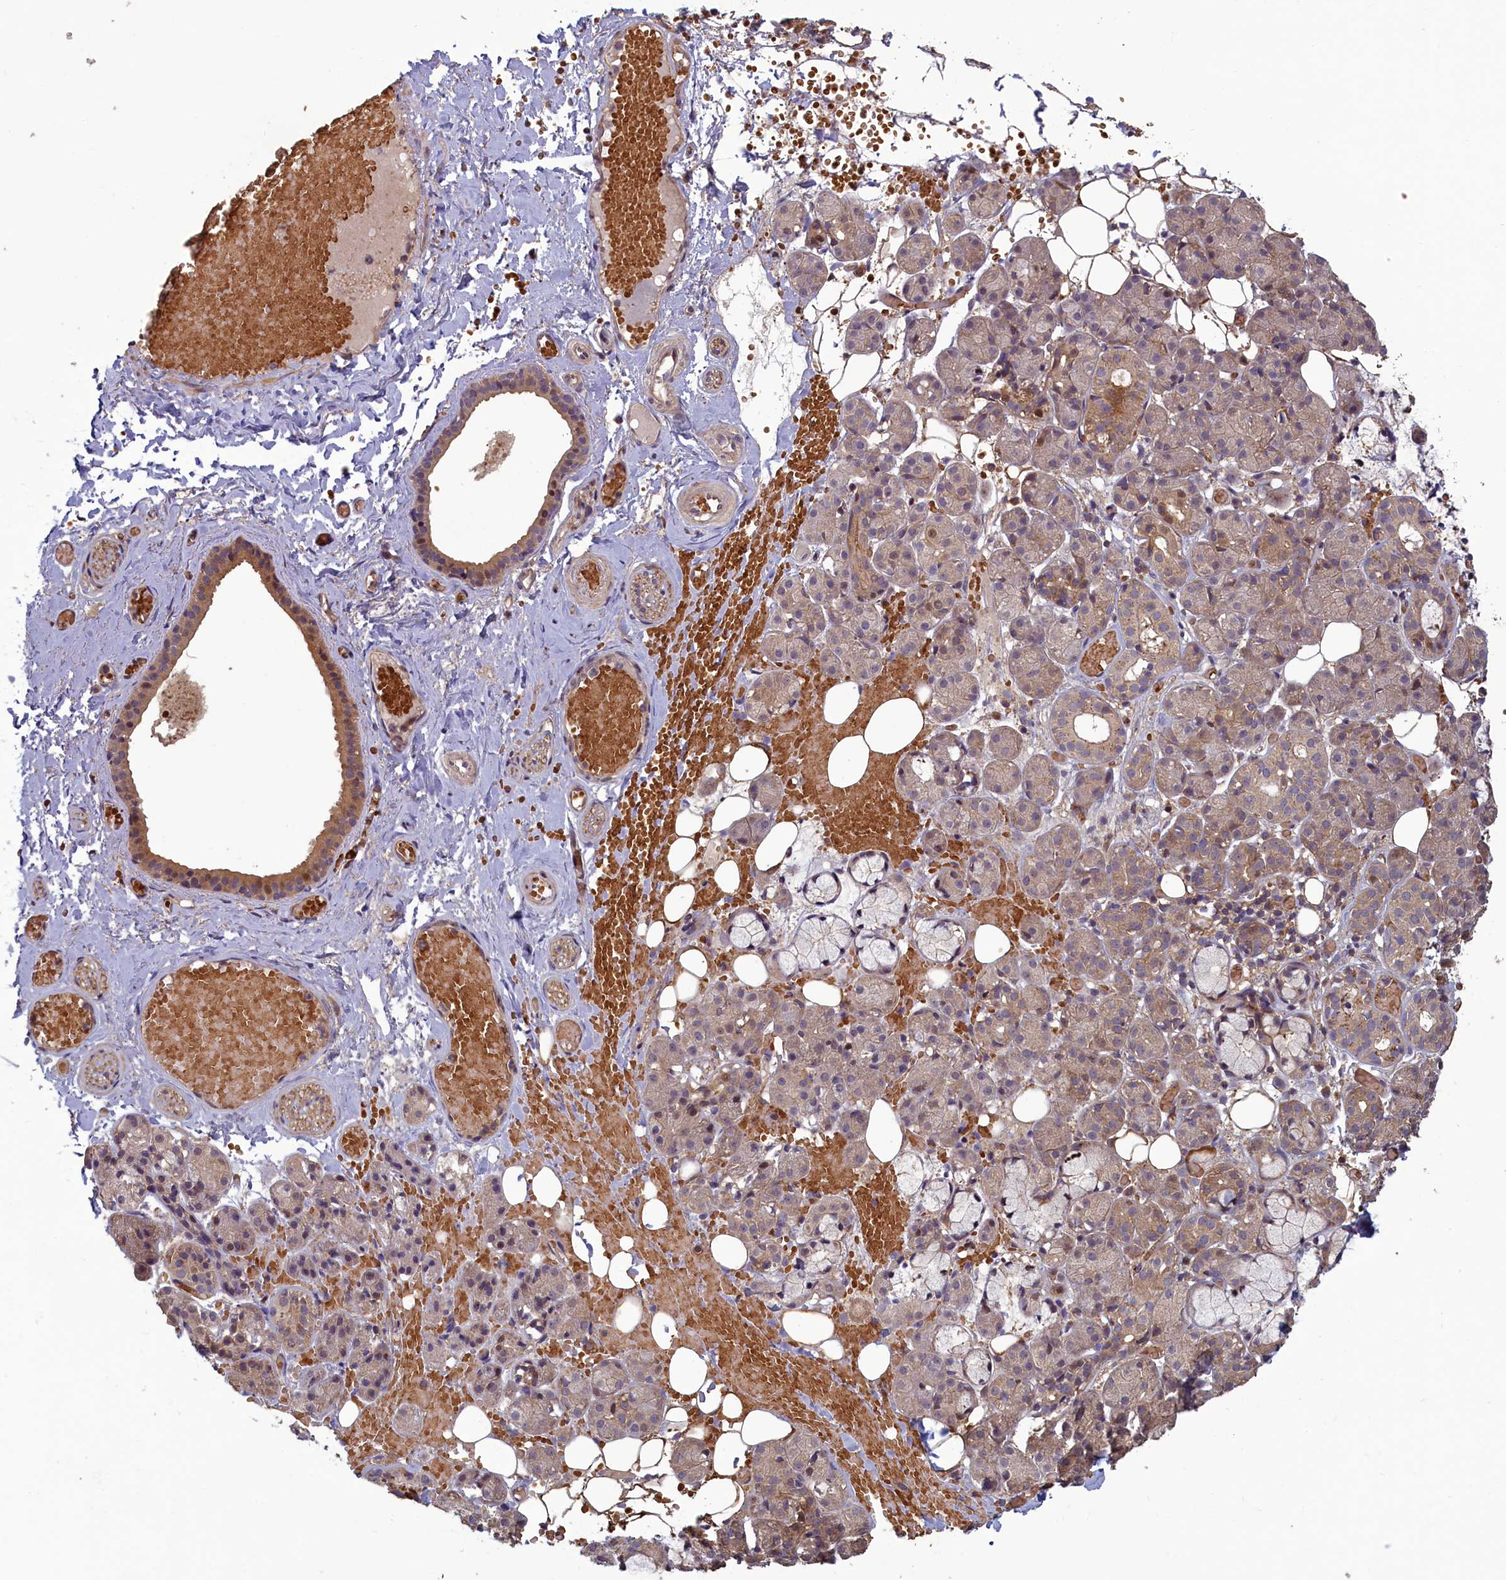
{"staining": {"intensity": "weak", "quantity": "25%-75%", "location": "cytoplasmic/membranous"}, "tissue": "salivary gland", "cell_type": "Glandular cells", "image_type": "normal", "snomed": [{"axis": "morphology", "description": "Normal tissue, NOS"}, {"axis": "topography", "description": "Salivary gland"}], "caption": "IHC (DAB) staining of benign salivary gland demonstrates weak cytoplasmic/membranous protein expression in about 25%-75% of glandular cells. (Stains: DAB (3,3'-diaminobenzidine) in brown, nuclei in blue, Microscopy: brightfield microscopy at high magnification).", "gene": "CIAO2B", "patient": {"sex": "male", "age": 63}}